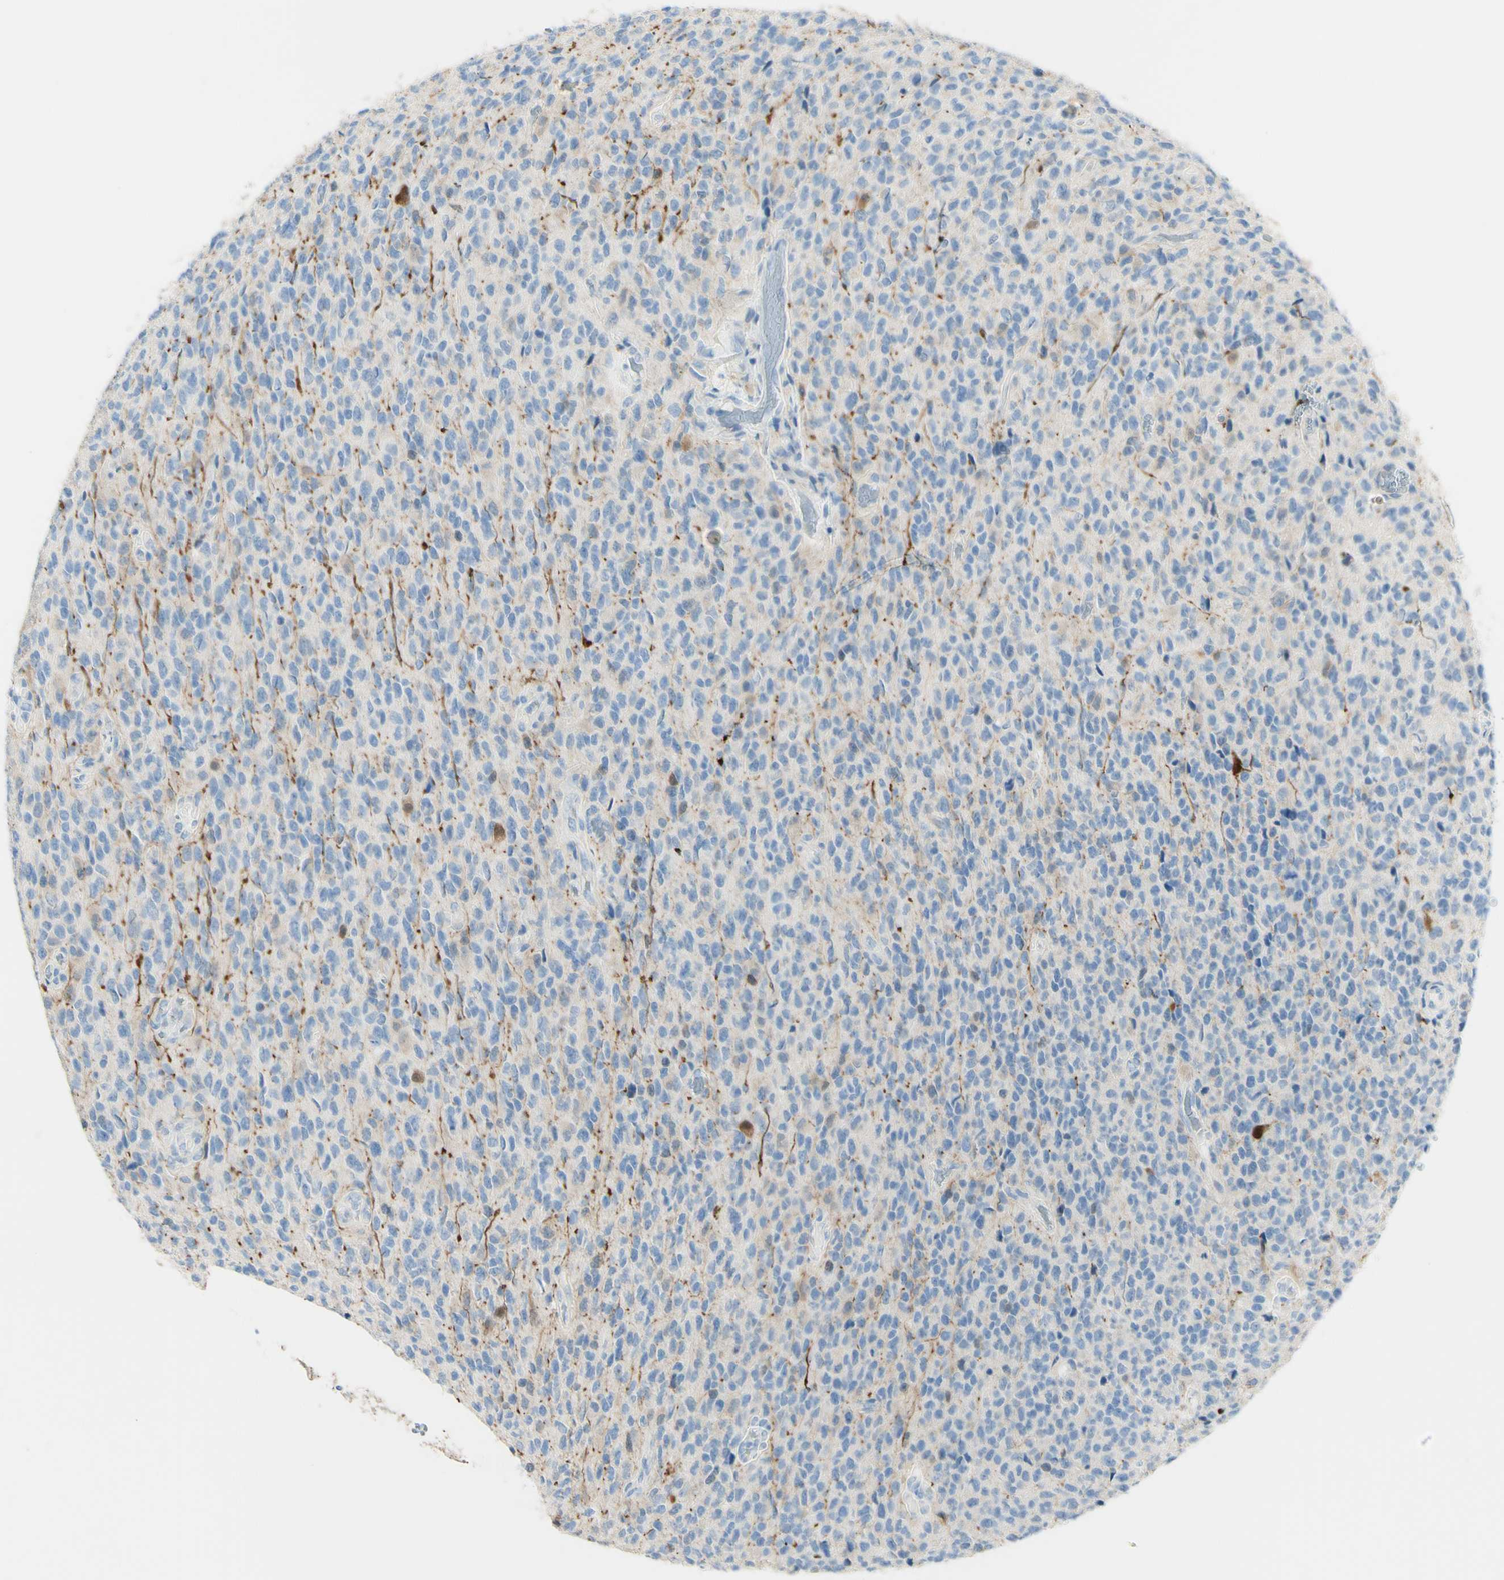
{"staining": {"intensity": "moderate", "quantity": "<25%", "location": "cytoplasmic/membranous"}, "tissue": "glioma", "cell_type": "Tumor cells", "image_type": "cancer", "snomed": [{"axis": "morphology", "description": "Glioma, malignant, High grade"}, {"axis": "topography", "description": "pancreas cauda"}], "caption": "Moderate cytoplasmic/membranous protein positivity is identified in approximately <25% of tumor cells in malignant glioma (high-grade). The protein is shown in brown color, while the nuclei are stained blue.", "gene": "TSPAN1", "patient": {"sex": "male", "age": 60}}